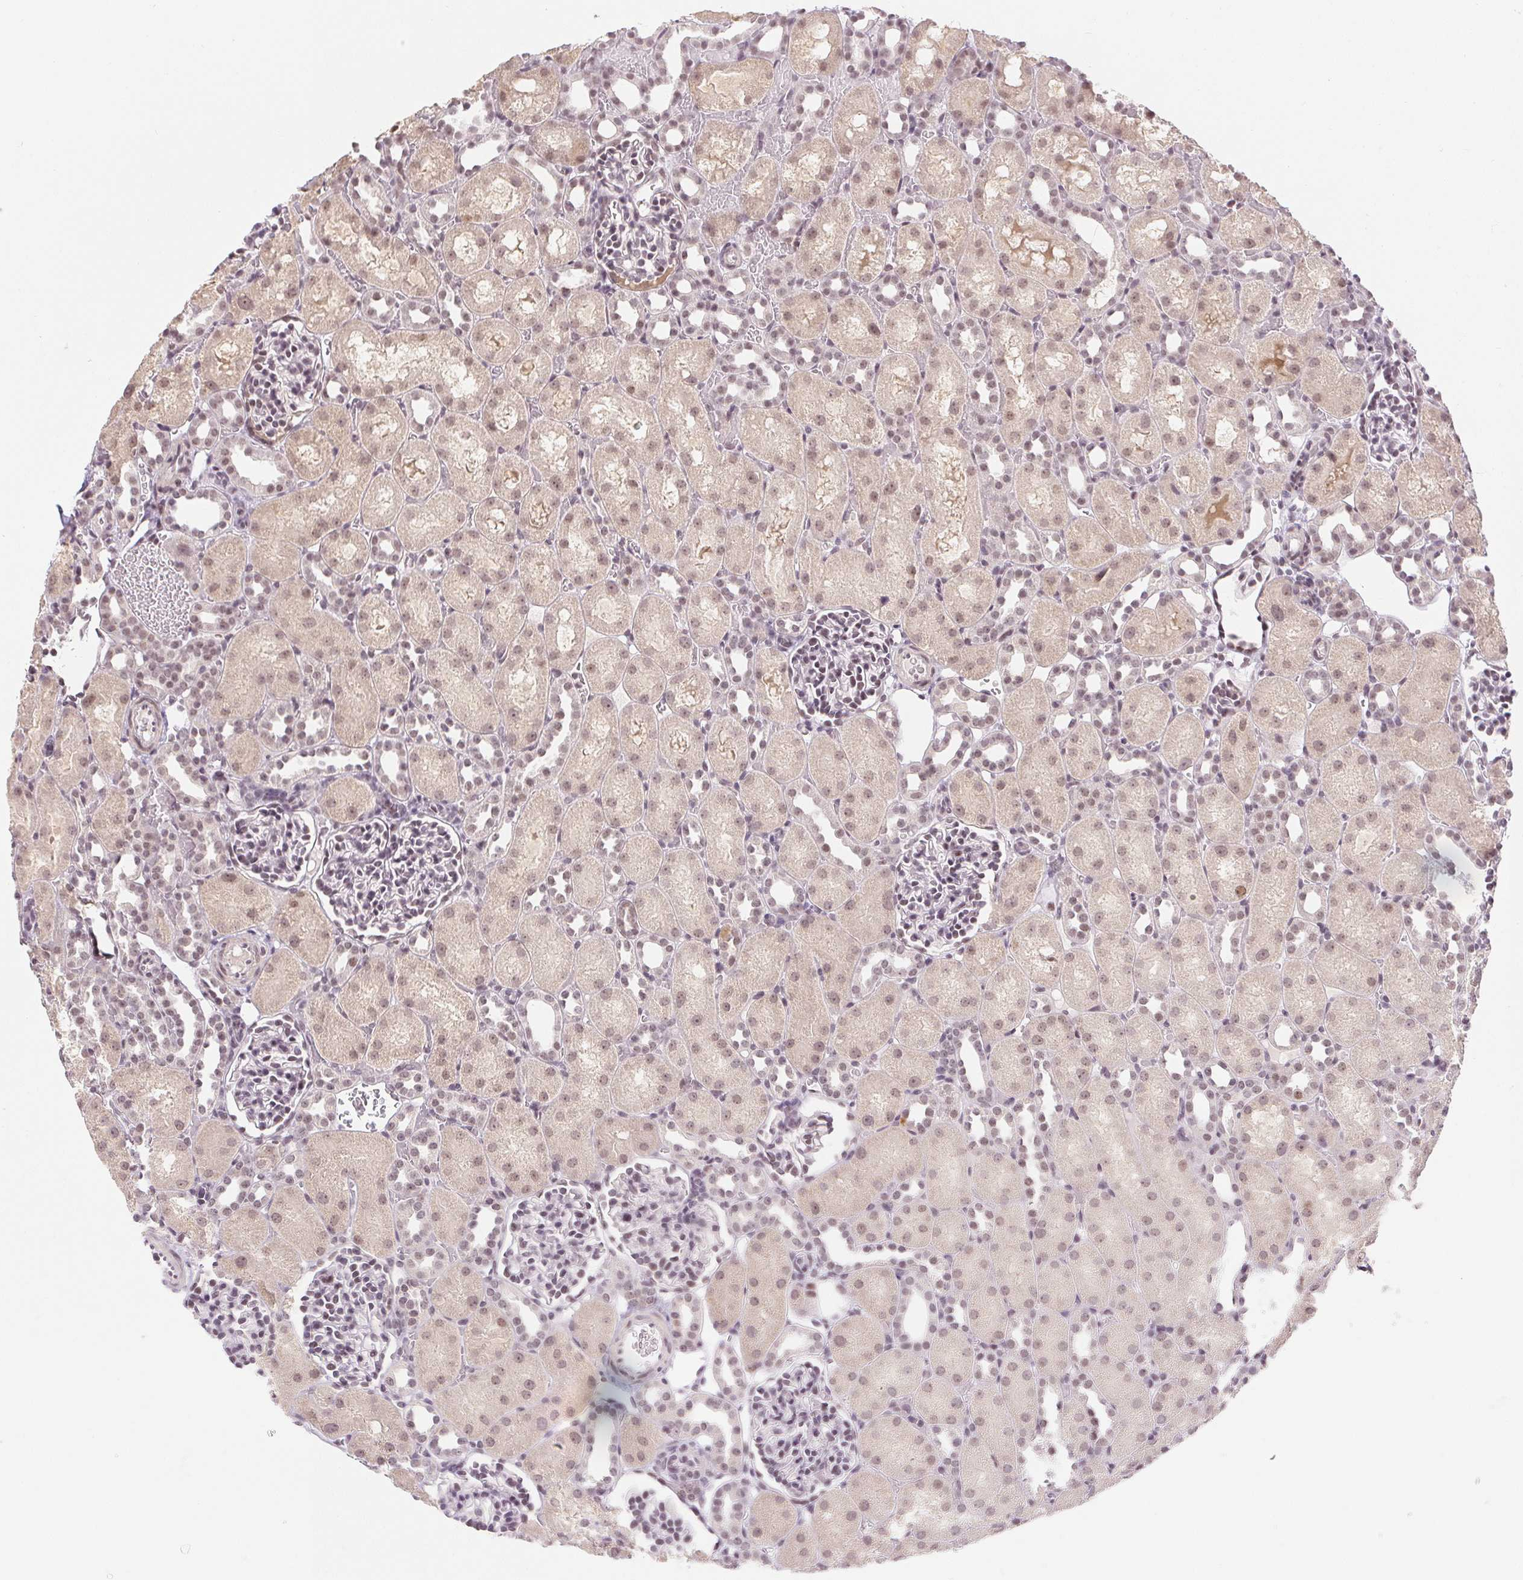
{"staining": {"intensity": "weak", "quantity": "25%-75%", "location": "nuclear"}, "tissue": "kidney", "cell_type": "Cells in glomeruli", "image_type": "normal", "snomed": [{"axis": "morphology", "description": "Normal tissue, NOS"}, {"axis": "topography", "description": "Kidney"}], "caption": "A photomicrograph of human kidney stained for a protein demonstrates weak nuclear brown staining in cells in glomeruli. Ihc stains the protein in brown and the nuclei are stained blue.", "gene": "DEK", "patient": {"sex": "male", "age": 1}}